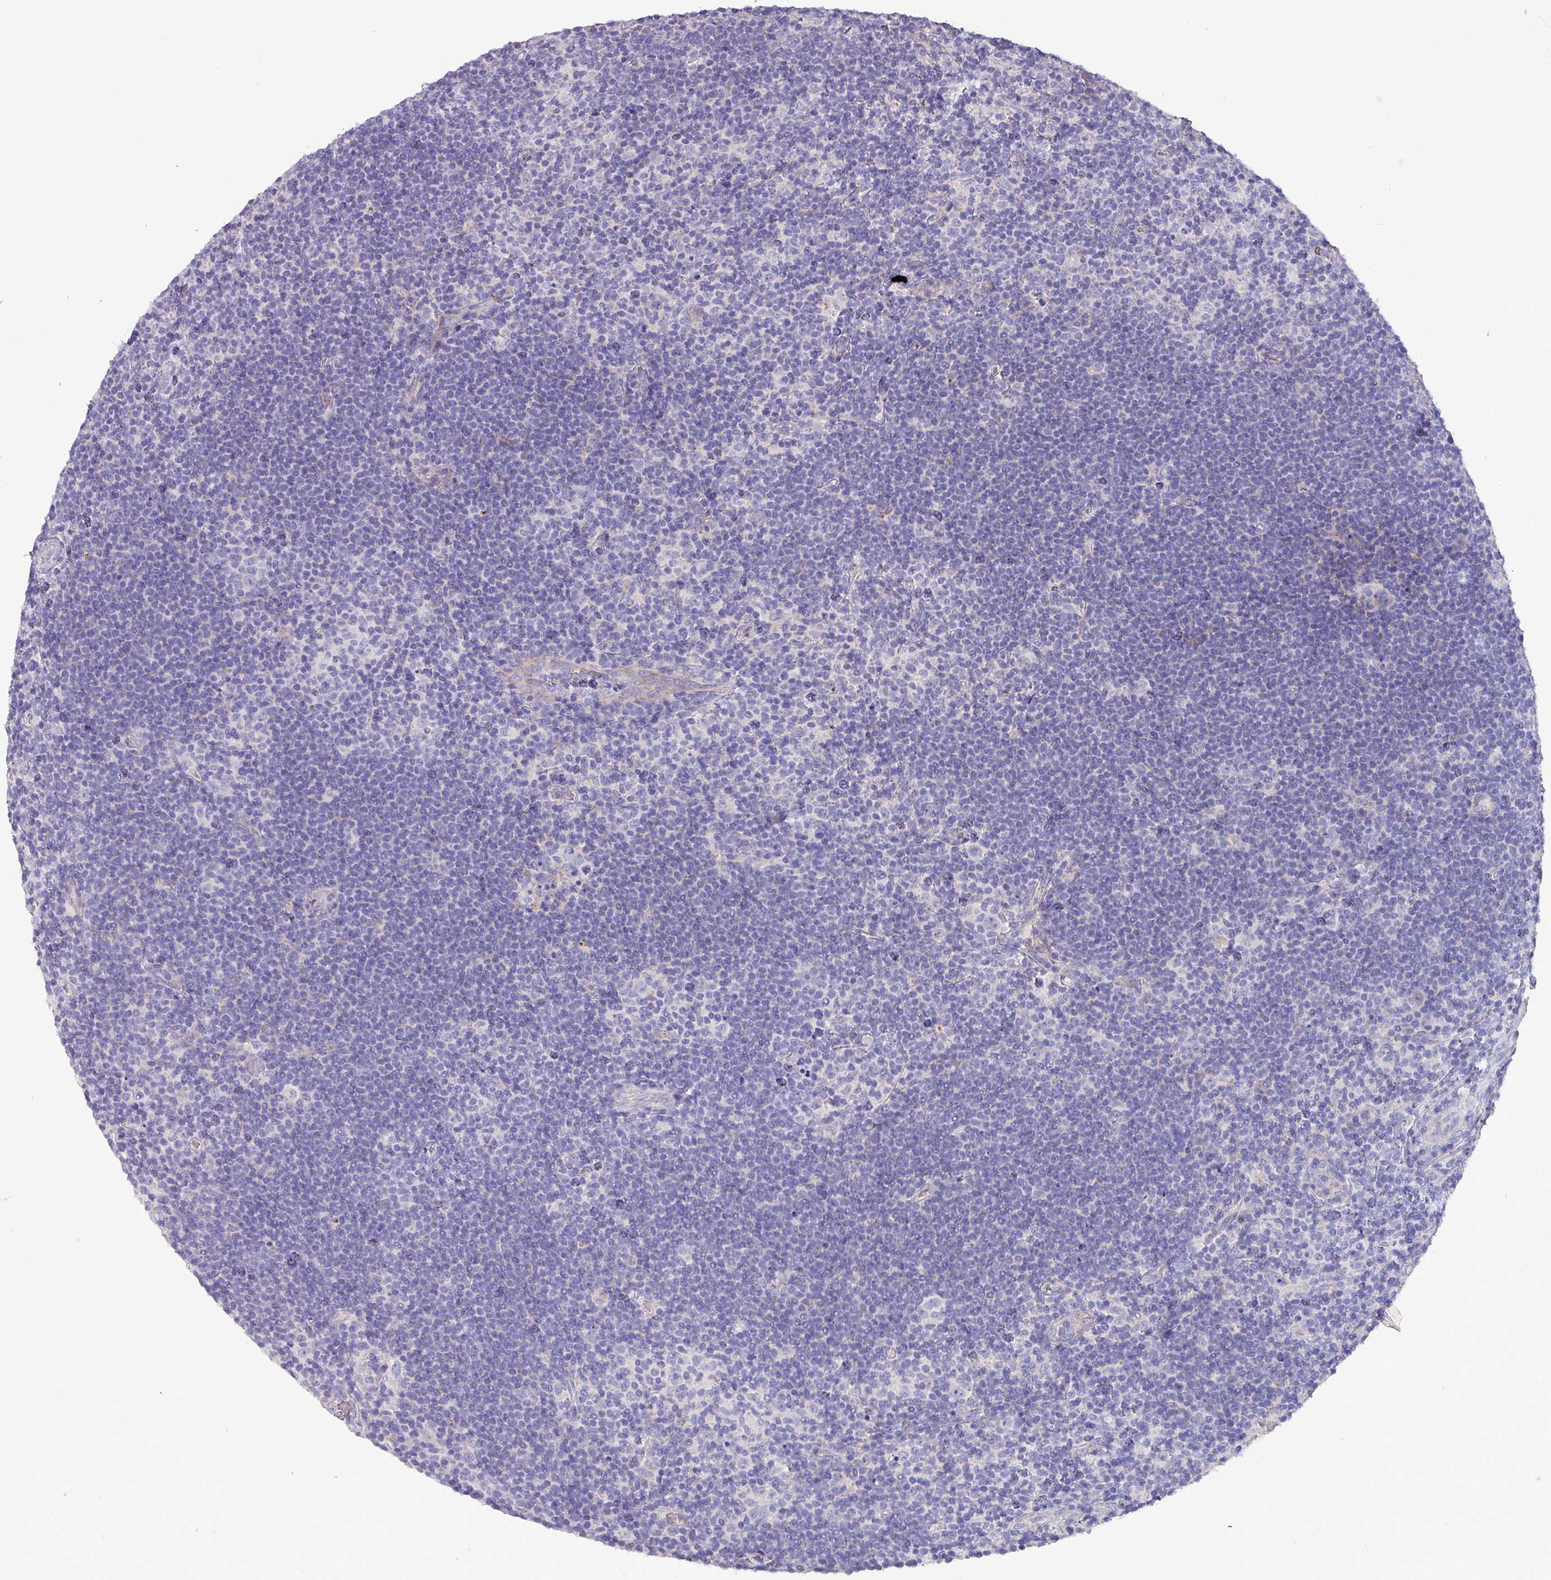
{"staining": {"intensity": "negative", "quantity": "none", "location": "none"}, "tissue": "lymphoma", "cell_type": "Tumor cells", "image_type": "cancer", "snomed": [{"axis": "morphology", "description": "Hodgkin's disease, NOS"}, {"axis": "topography", "description": "Lymph node"}], "caption": "DAB immunohistochemical staining of human lymphoma demonstrates no significant positivity in tumor cells.", "gene": "HSD3B7", "patient": {"sex": "female", "age": 57}}